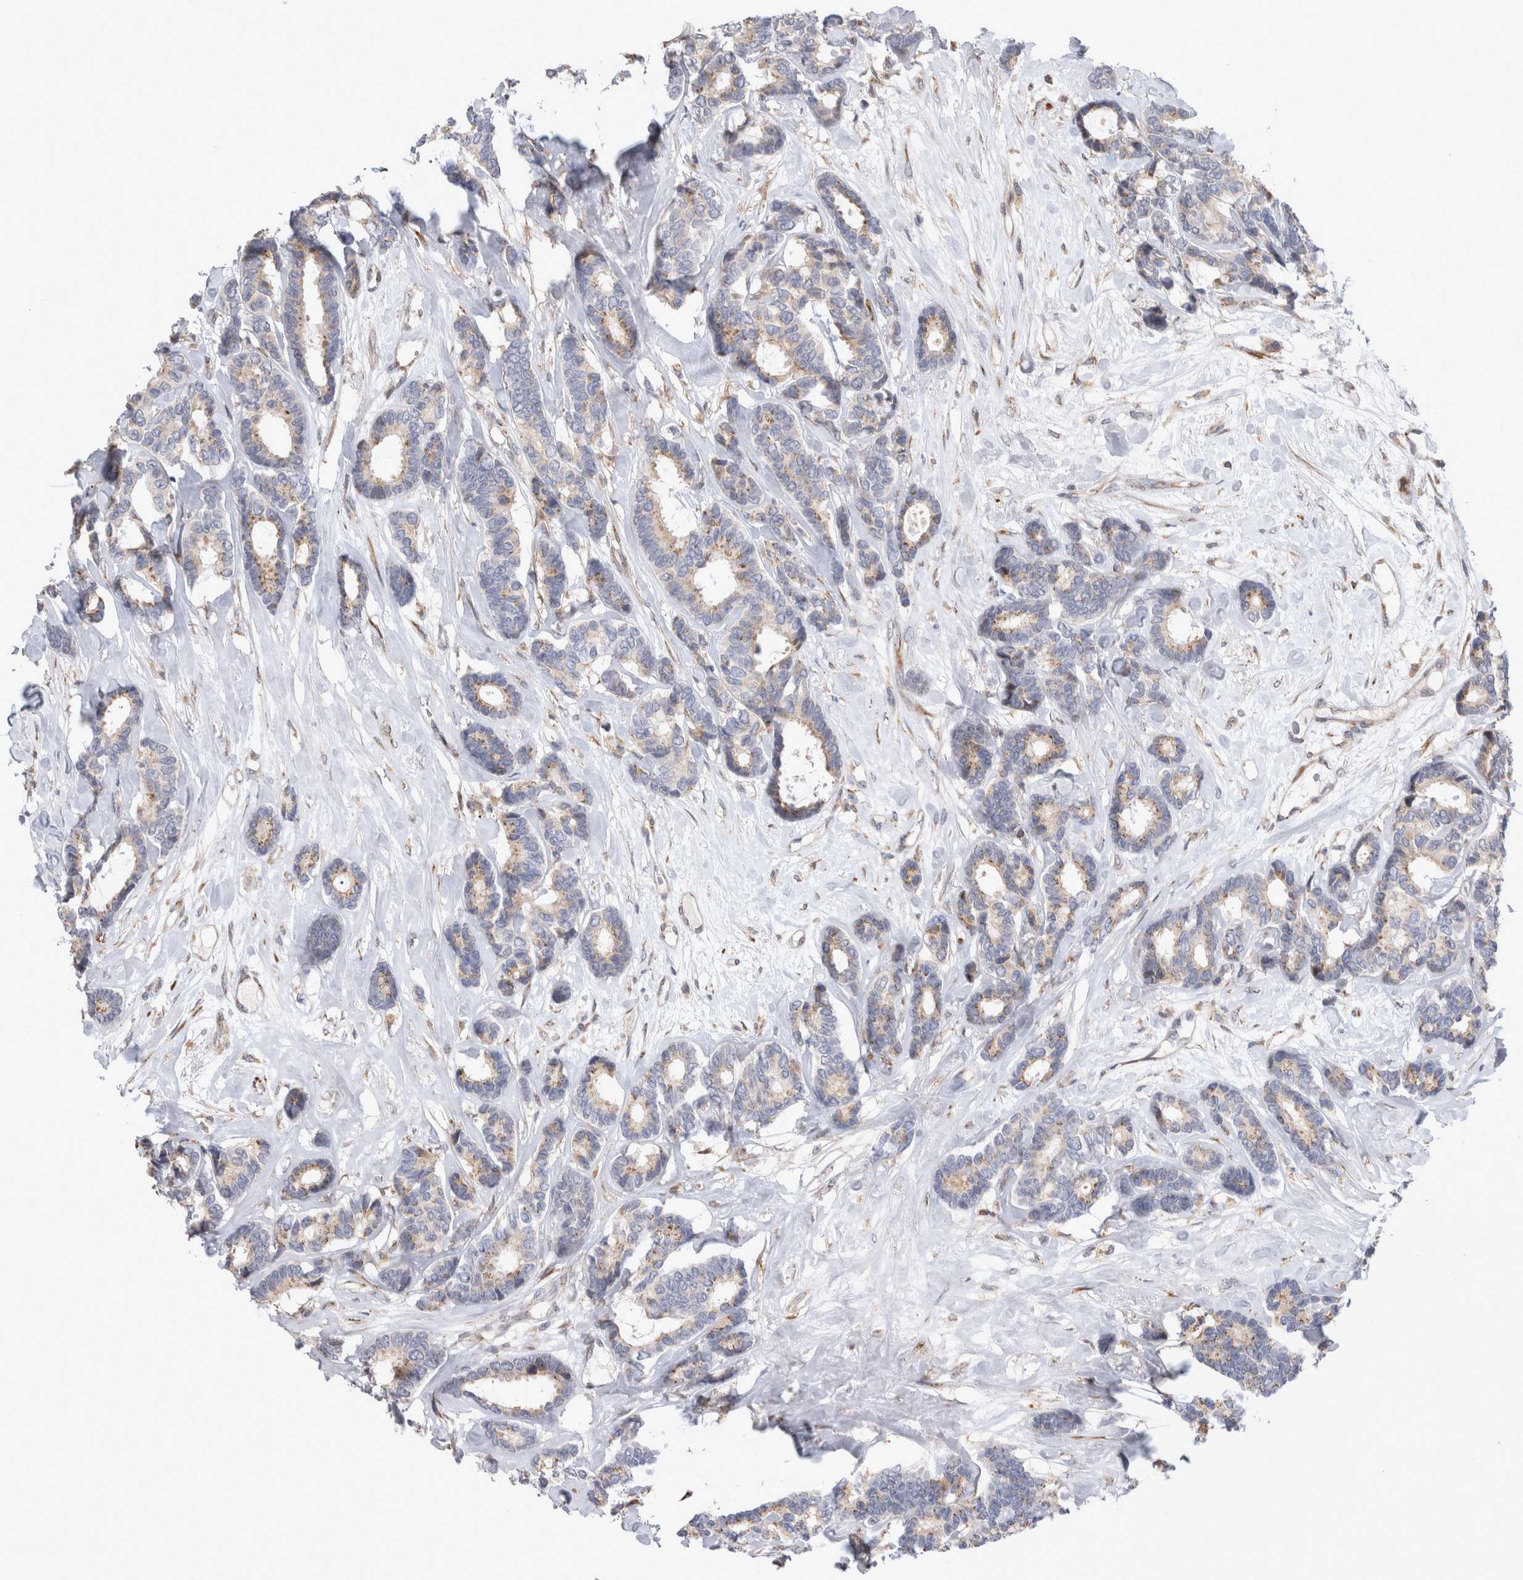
{"staining": {"intensity": "weak", "quantity": "<25%", "location": "cytoplasmic/membranous"}, "tissue": "breast cancer", "cell_type": "Tumor cells", "image_type": "cancer", "snomed": [{"axis": "morphology", "description": "Duct carcinoma"}, {"axis": "topography", "description": "Breast"}], "caption": "Immunohistochemical staining of human invasive ductal carcinoma (breast) shows no significant staining in tumor cells. (Stains: DAB immunohistochemistry (IHC) with hematoxylin counter stain, Microscopy: brightfield microscopy at high magnification).", "gene": "TRMT9B", "patient": {"sex": "female", "age": 87}}